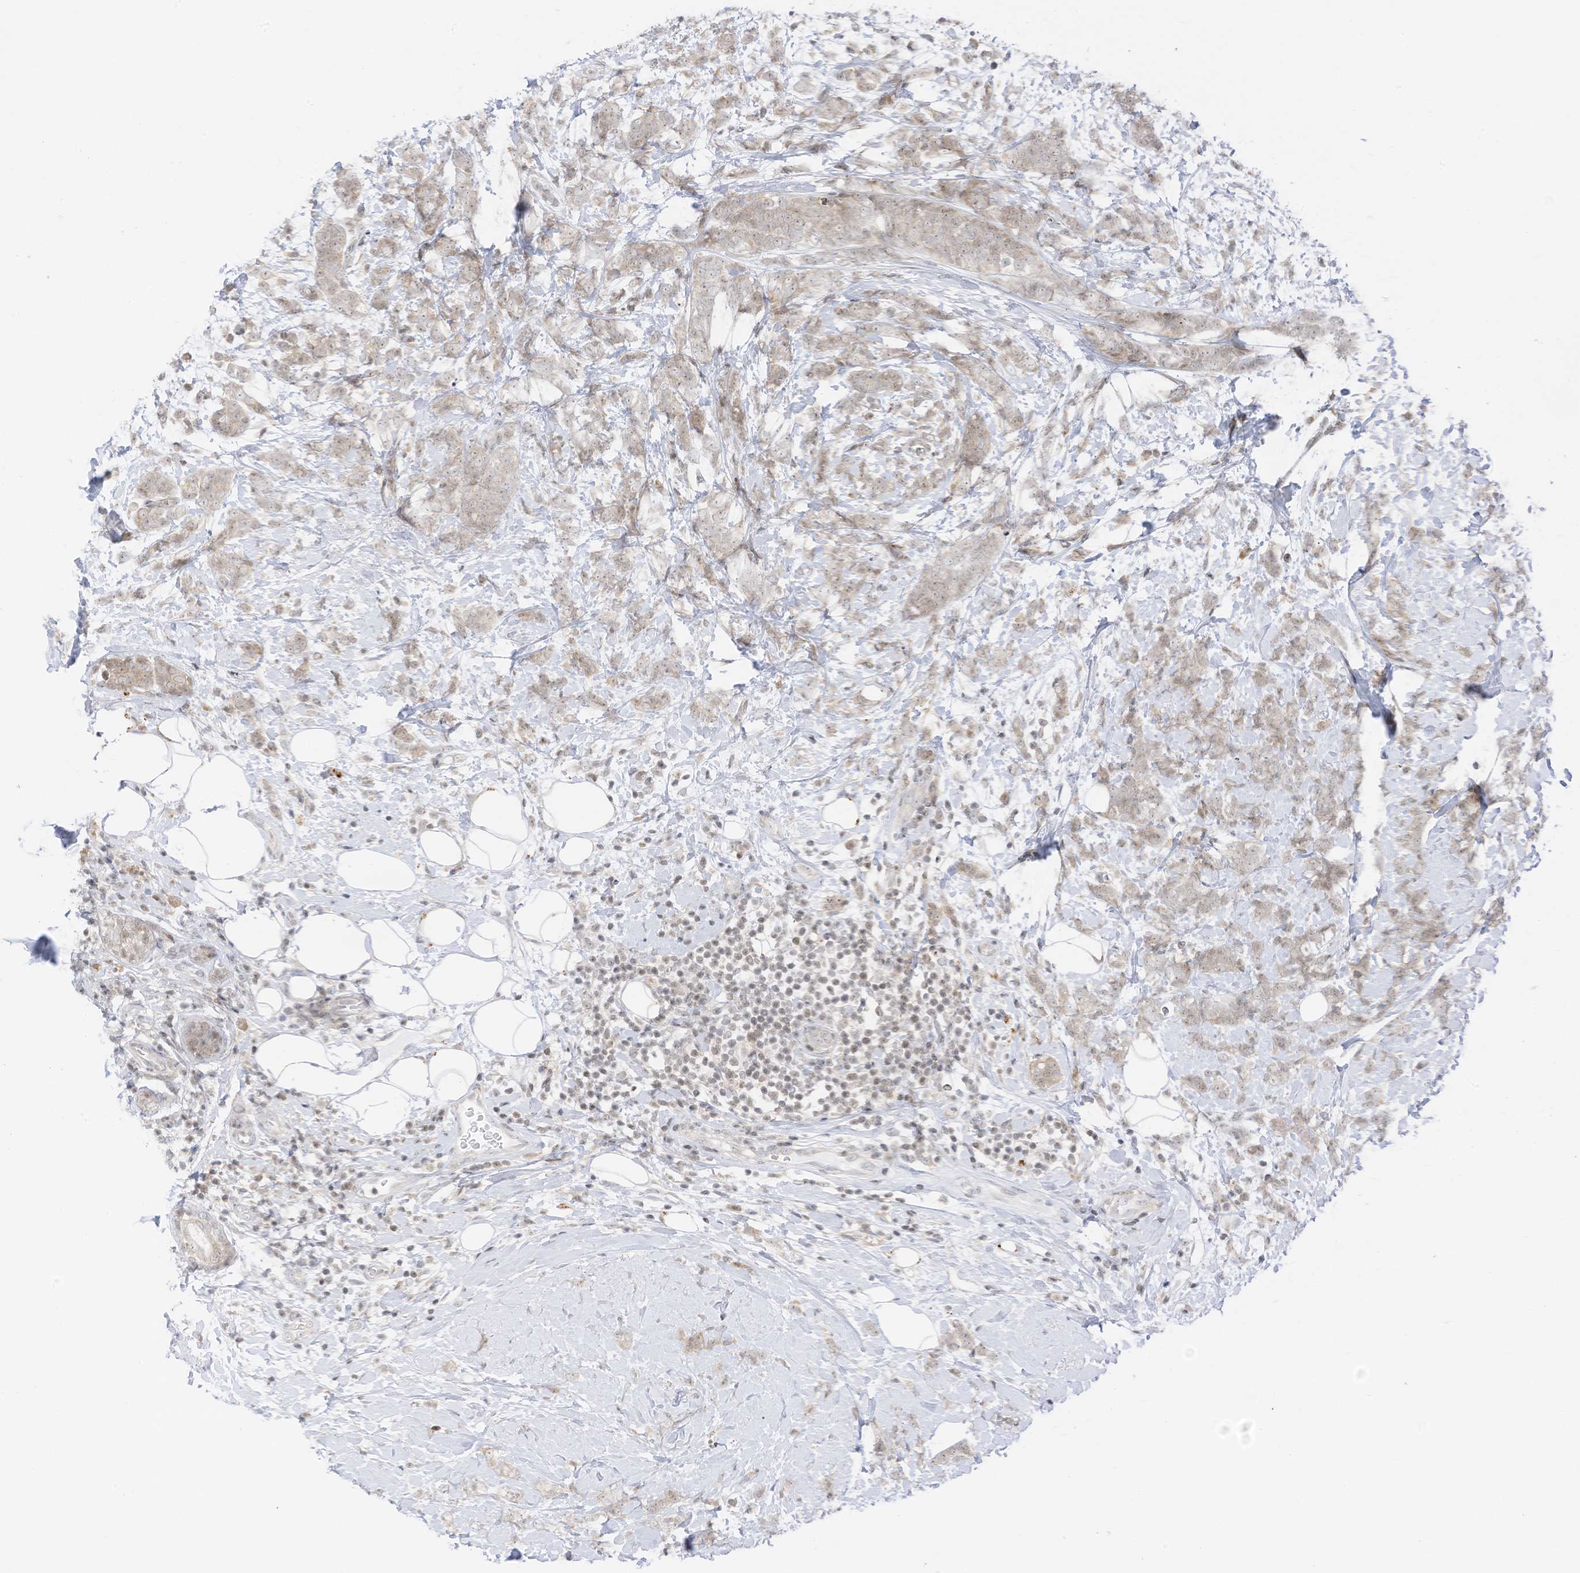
{"staining": {"intensity": "weak", "quantity": "<25%", "location": "cytoplasmic/membranous"}, "tissue": "breast cancer", "cell_type": "Tumor cells", "image_type": "cancer", "snomed": [{"axis": "morphology", "description": "Lobular carcinoma"}, {"axis": "topography", "description": "Breast"}], "caption": "This is an immunohistochemistry (IHC) histopathology image of lobular carcinoma (breast). There is no staining in tumor cells.", "gene": "EDF1", "patient": {"sex": "female", "age": 58}}